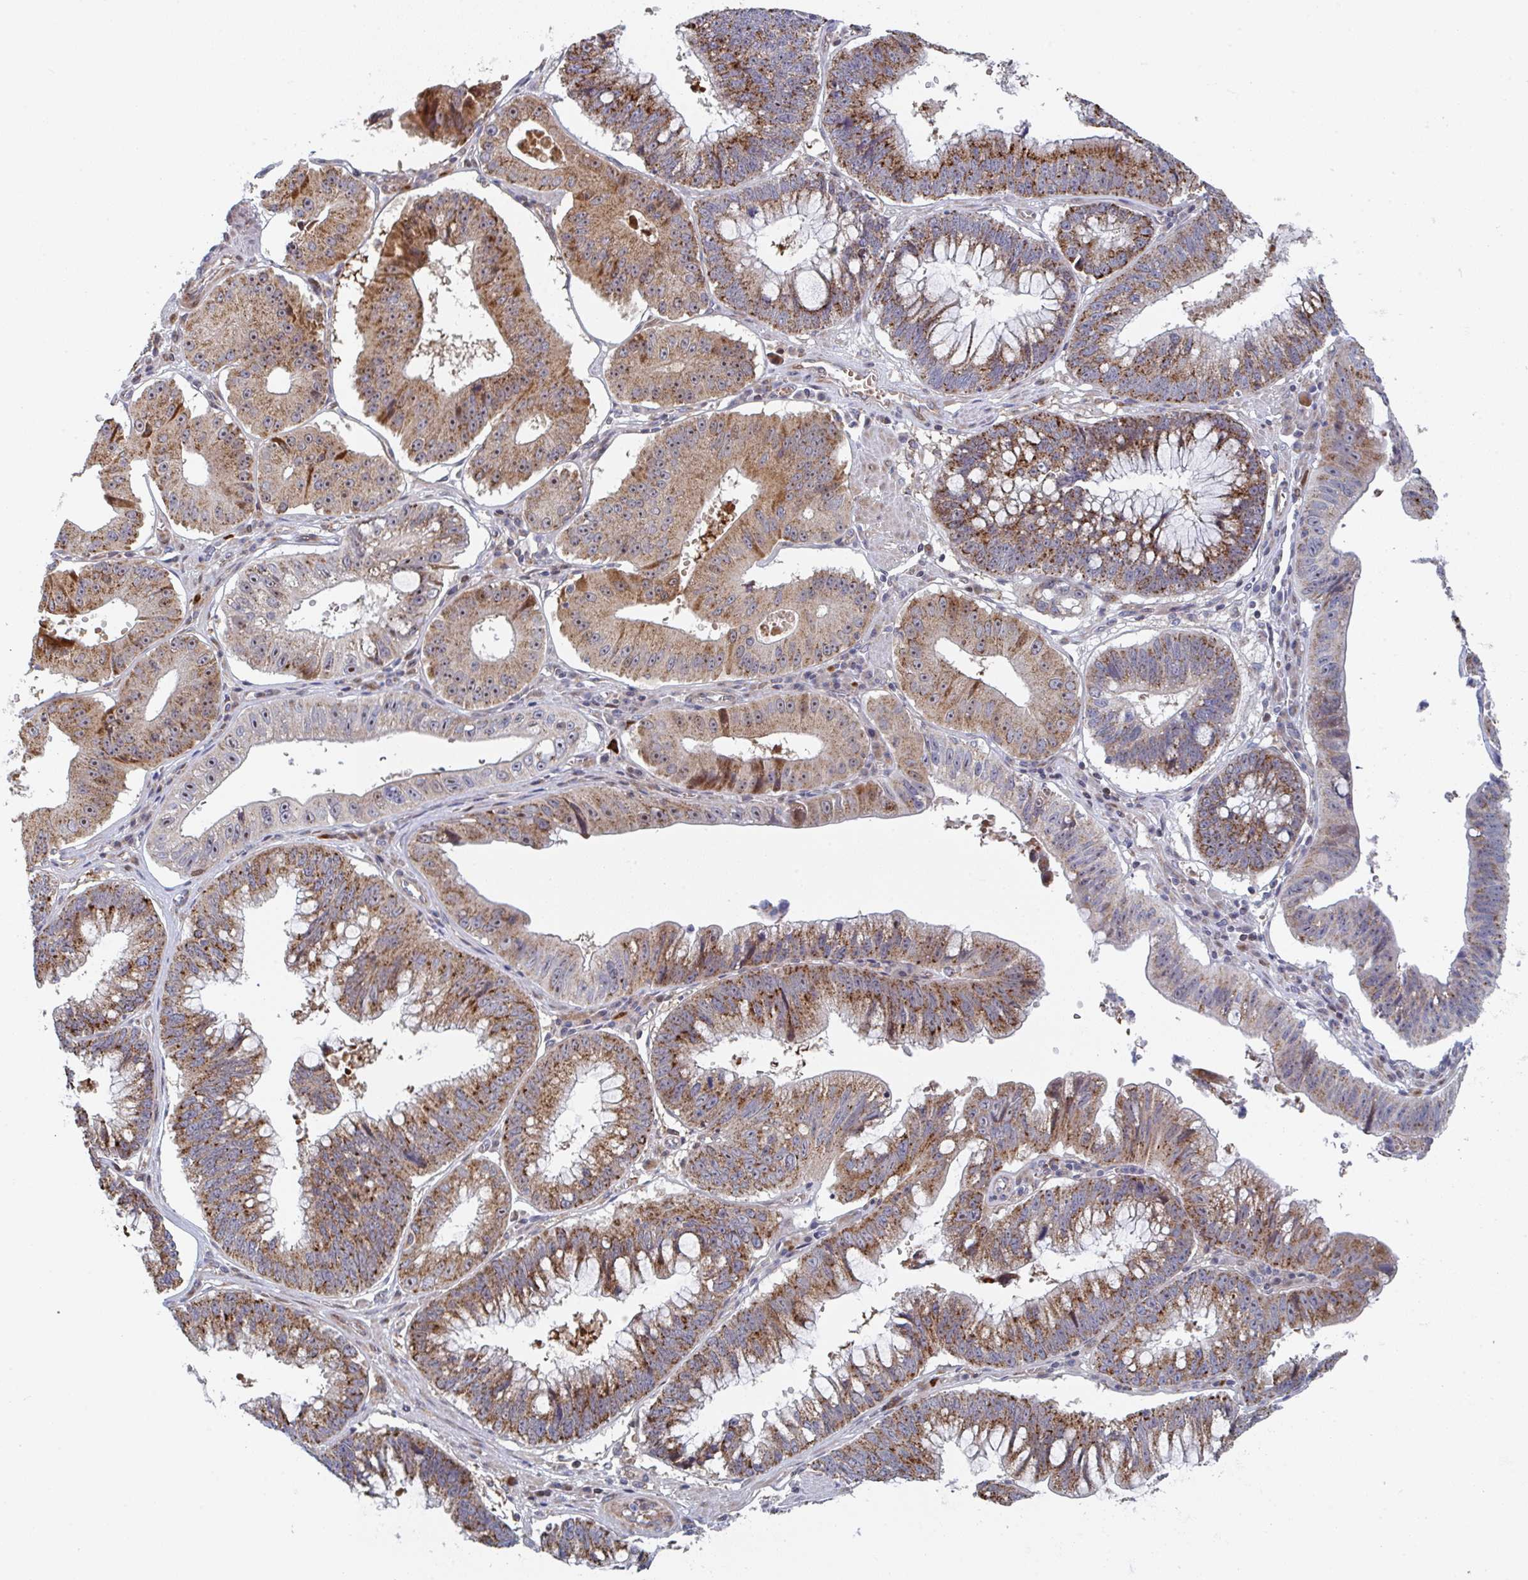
{"staining": {"intensity": "moderate", "quantity": ">75%", "location": "cytoplasmic/membranous,nuclear"}, "tissue": "stomach cancer", "cell_type": "Tumor cells", "image_type": "cancer", "snomed": [{"axis": "morphology", "description": "Adenocarcinoma, NOS"}, {"axis": "topography", "description": "Stomach"}], "caption": "Immunohistochemical staining of human stomach cancer (adenocarcinoma) reveals medium levels of moderate cytoplasmic/membranous and nuclear protein positivity in about >75% of tumor cells. The staining was performed using DAB (3,3'-diaminobenzidine) to visualize the protein expression in brown, while the nuclei were stained in blue with hematoxylin (Magnification: 20x).", "gene": "ZNF644", "patient": {"sex": "male", "age": 59}}